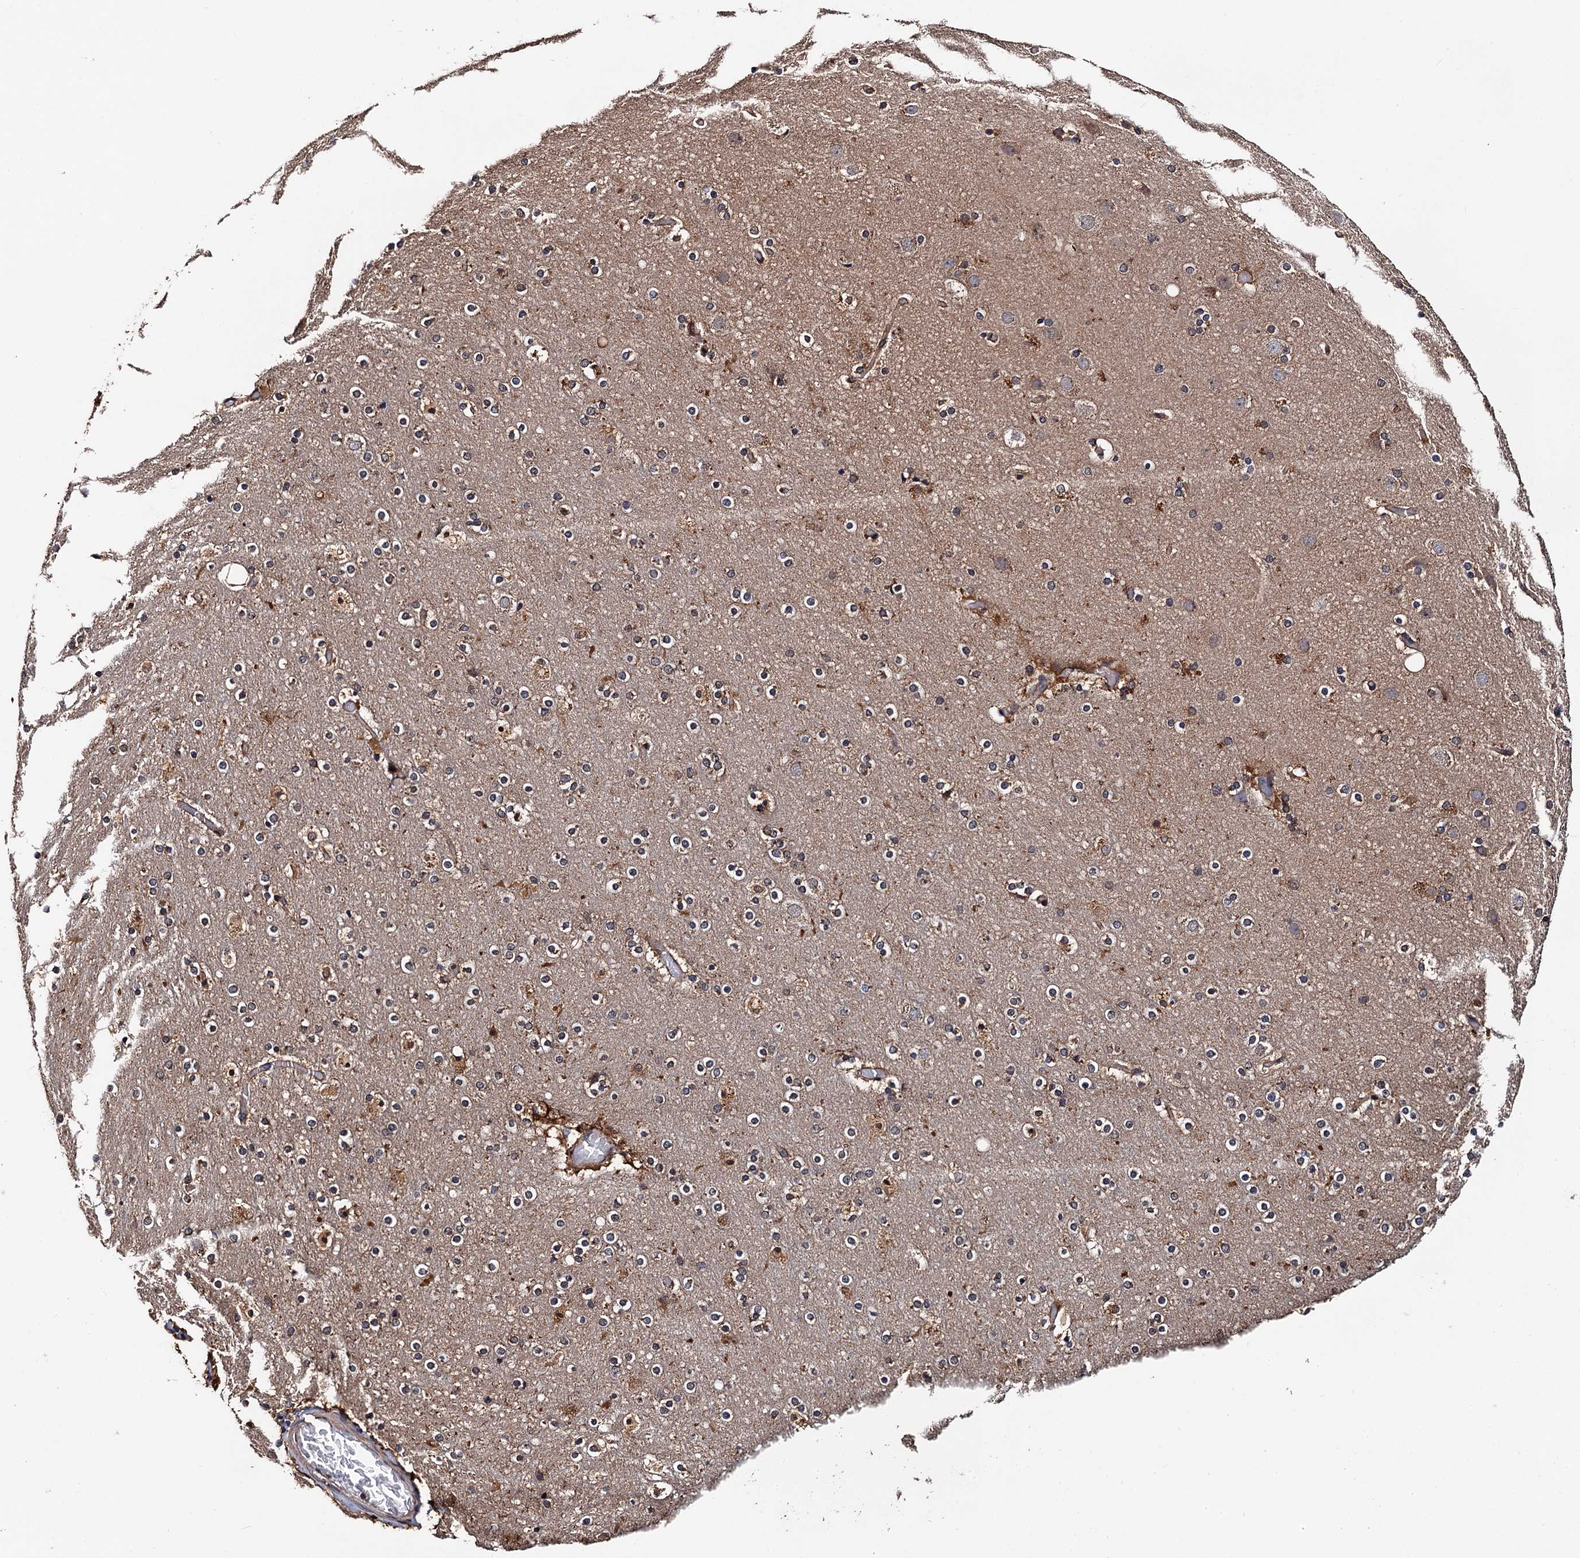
{"staining": {"intensity": "moderate", "quantity": ">75%", "location": "cytoplasmic/membranous"}, "tissue": "cerebral cortex", "cell_type": "Endothelial cells", "image_type": "normal", "snomed": [{"axis": "morphology", "description": "Normal tissue, NOS"}, {"axis": "topography", "description": "Cerebral cortex"}], "caption": "High-magnification brightfield microscopy of unremarkable cerebral cortex stained with DAB (brown) and counterstained with hematoxylin (blue). endothelial cells exhibit moderate cytoplasmic/membranous staining is appreciated in approximately>75% of cells.", "gene": "MIER2", "patient": {"sex": "male", "age": 57}}